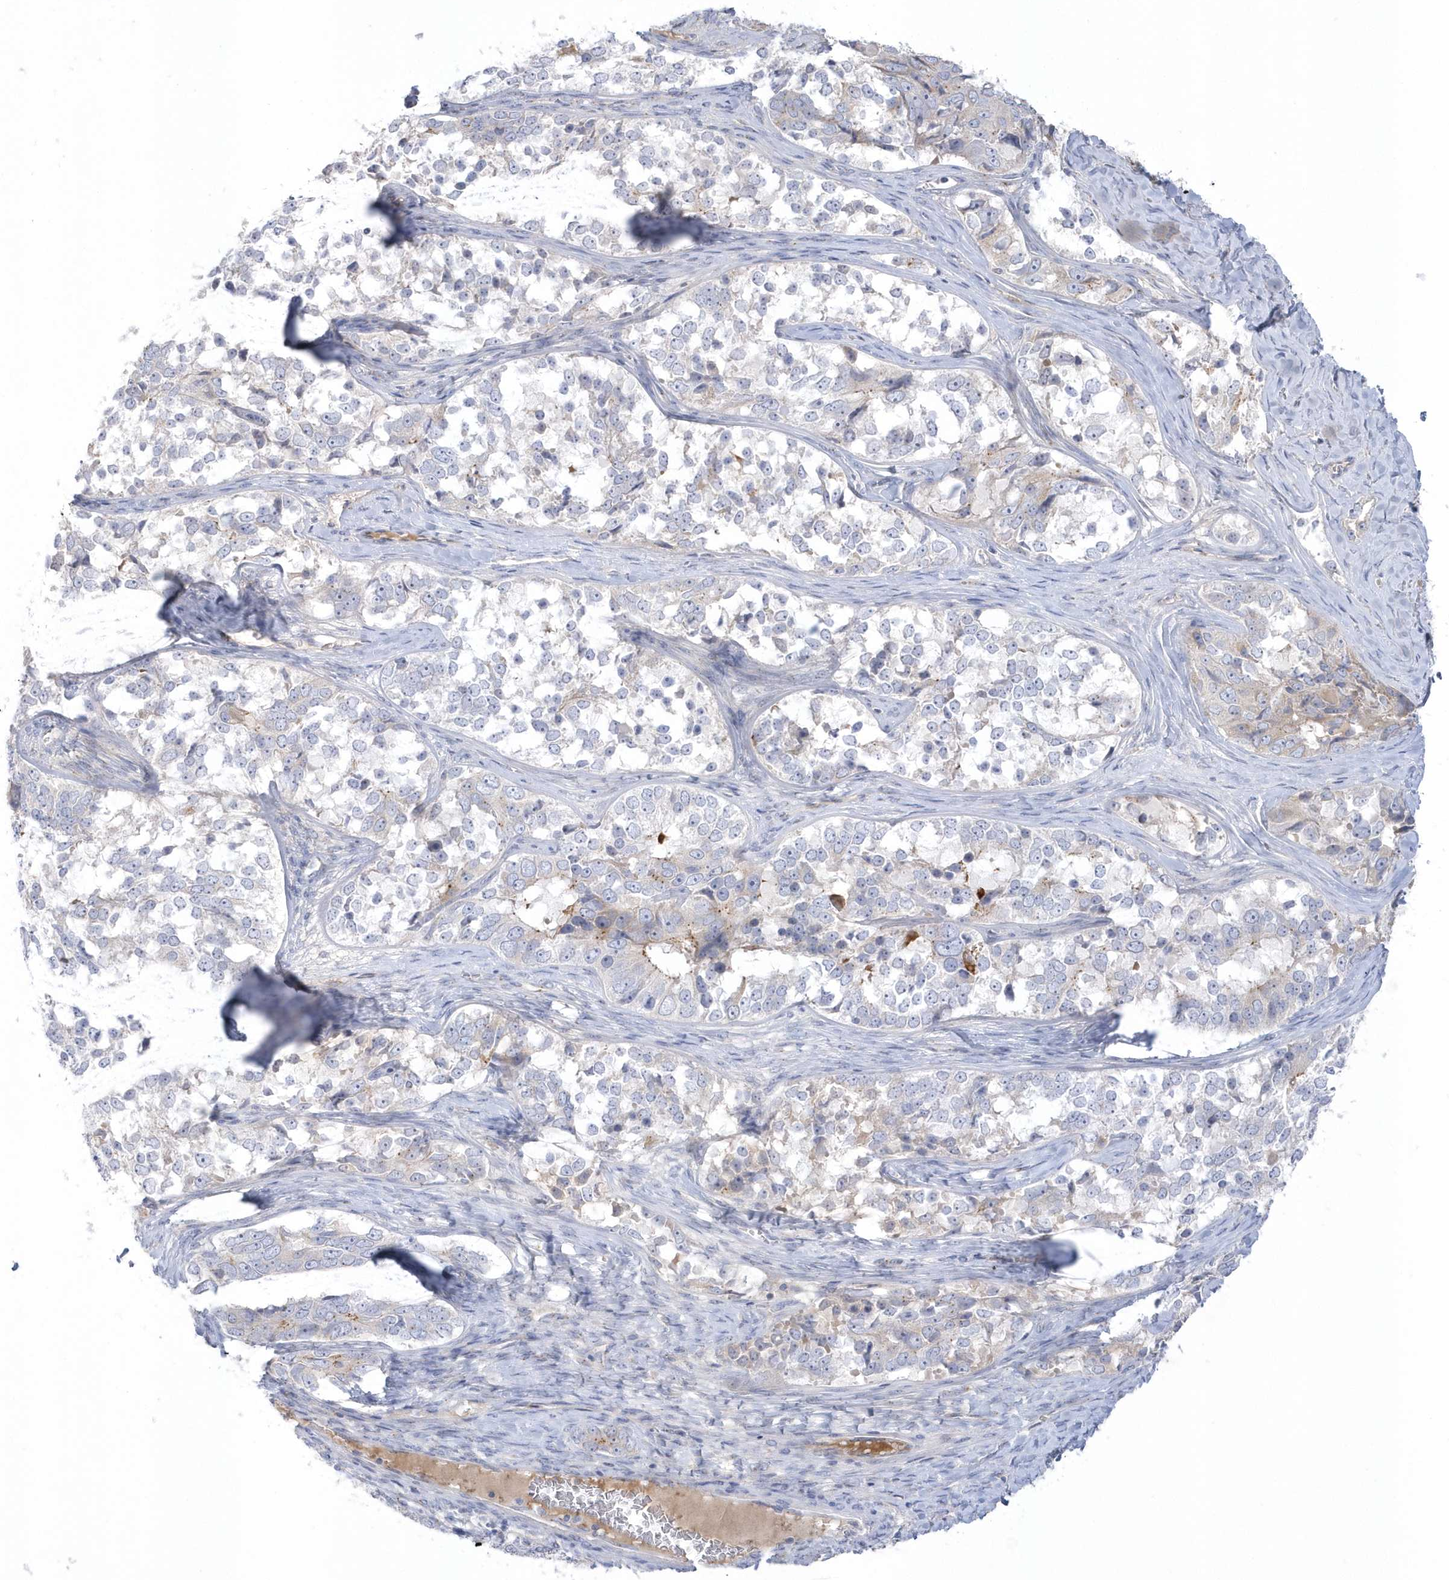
{"staining": {"intensity": "weak", "quantity": "<25%", "location": "cytoplasmic/membranous"}, "tissue": "ovarian cancer", "cell_type": "Tumor cells", "image_type": "cancer", "snomed": [{"axis": "morphology", "description": "Carcinoma, endometroid"}, {"axis": "topography", "description": "Ovary"}], "caption": "Immunohistochemistry (IHC) of ovarian cancer reveals no staining in tumor cells.", "gene": "SEMA3D", "patient": {"sex": "female", "age": 51}}